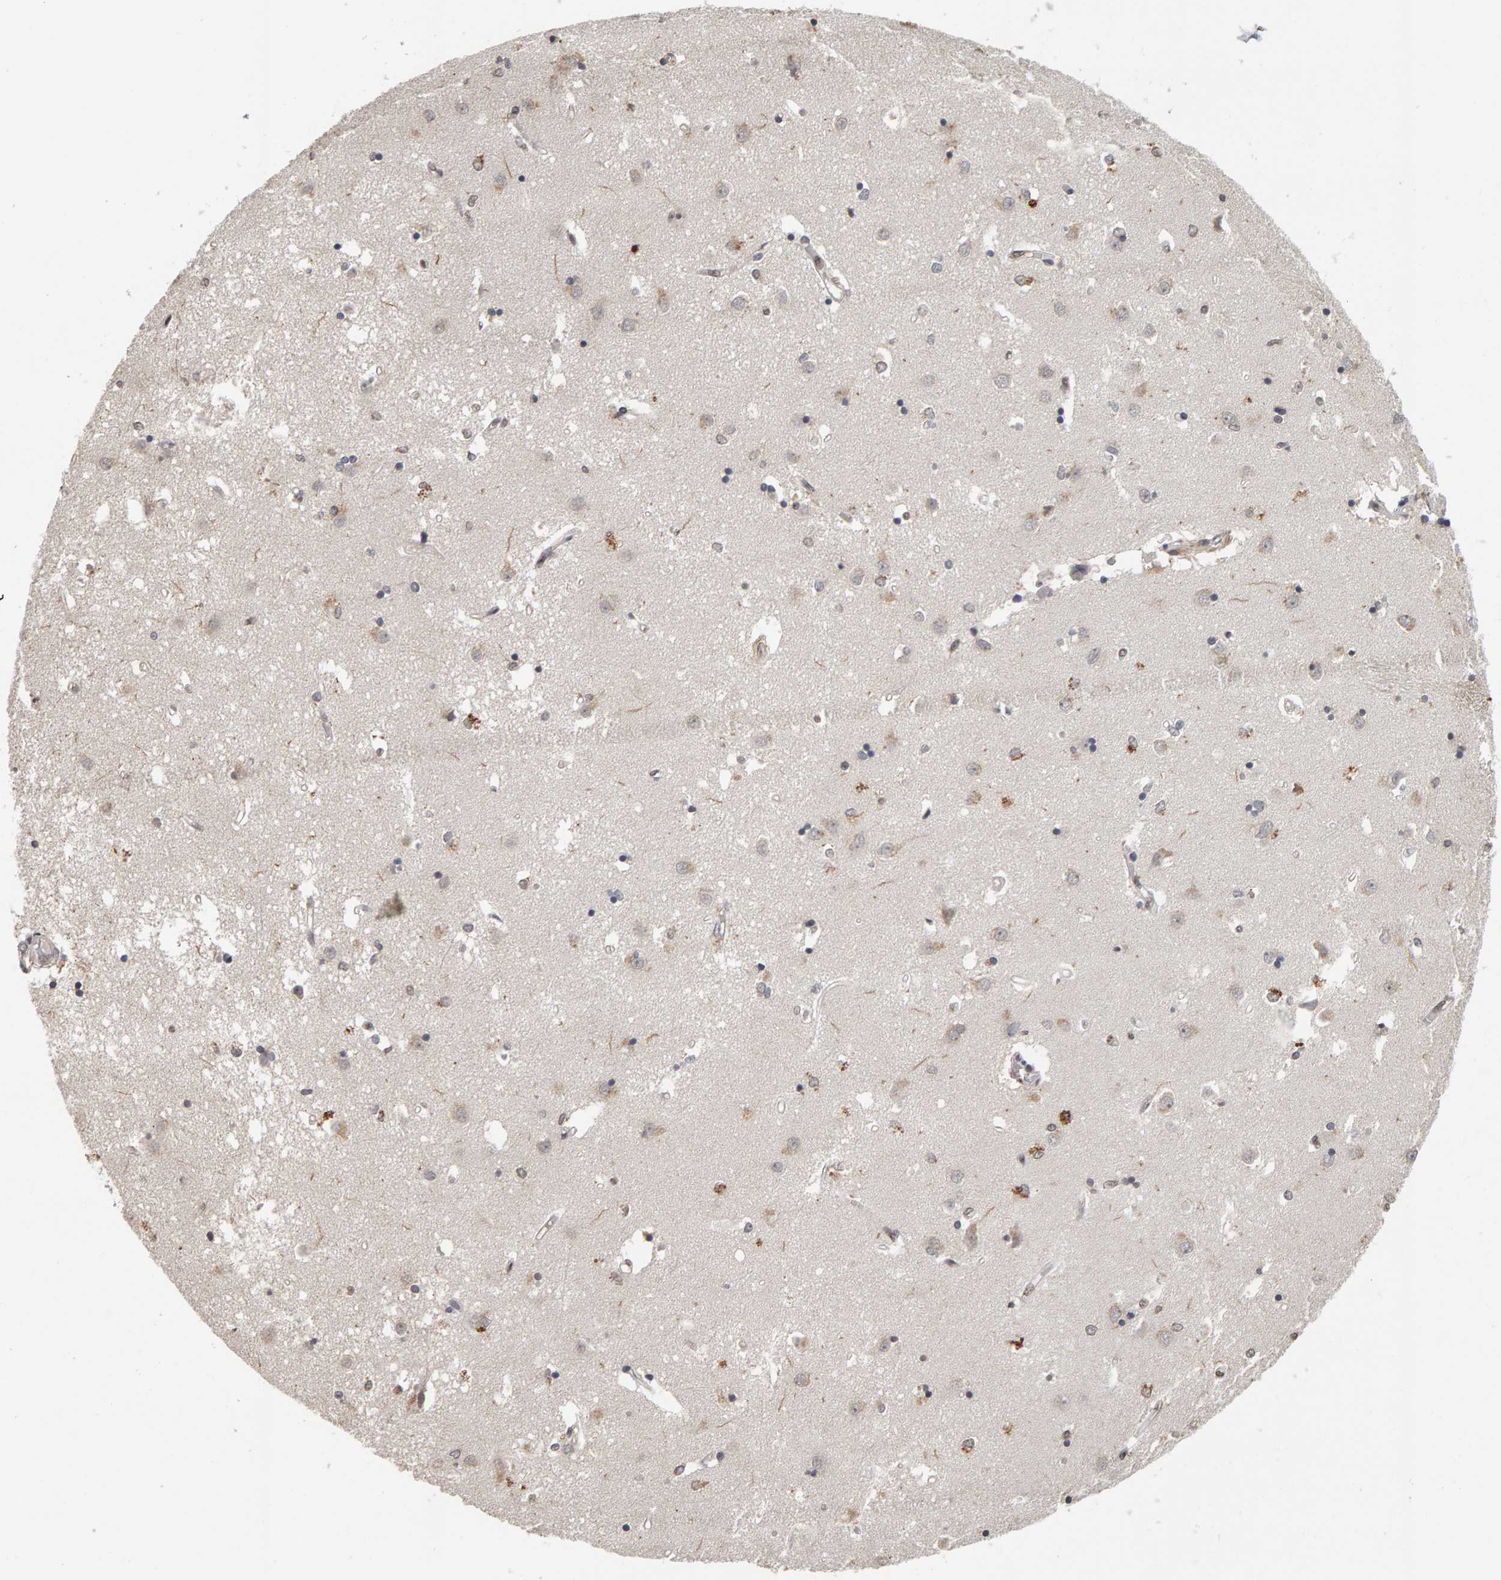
{"staining": {"intensity": "negative", "quantity": "none", "location": "none"}, "tissue": "caudate", "cell_type": "Glial cells", "image_type": "normal", "snomed": [{"axis": "morphology", "description": "Normal tissue, NOS"}, {"axis": "topography", "description": "Lateral ventricle wall"}], "caption": "High magnification brightfield microscopy of benign caudate stained with DAB (brown) and counterstained with hematoxylin (blue): glial cells show no significant staining.", "gene": "TEFM", "patient": {"sex": "male", "age": 45}}